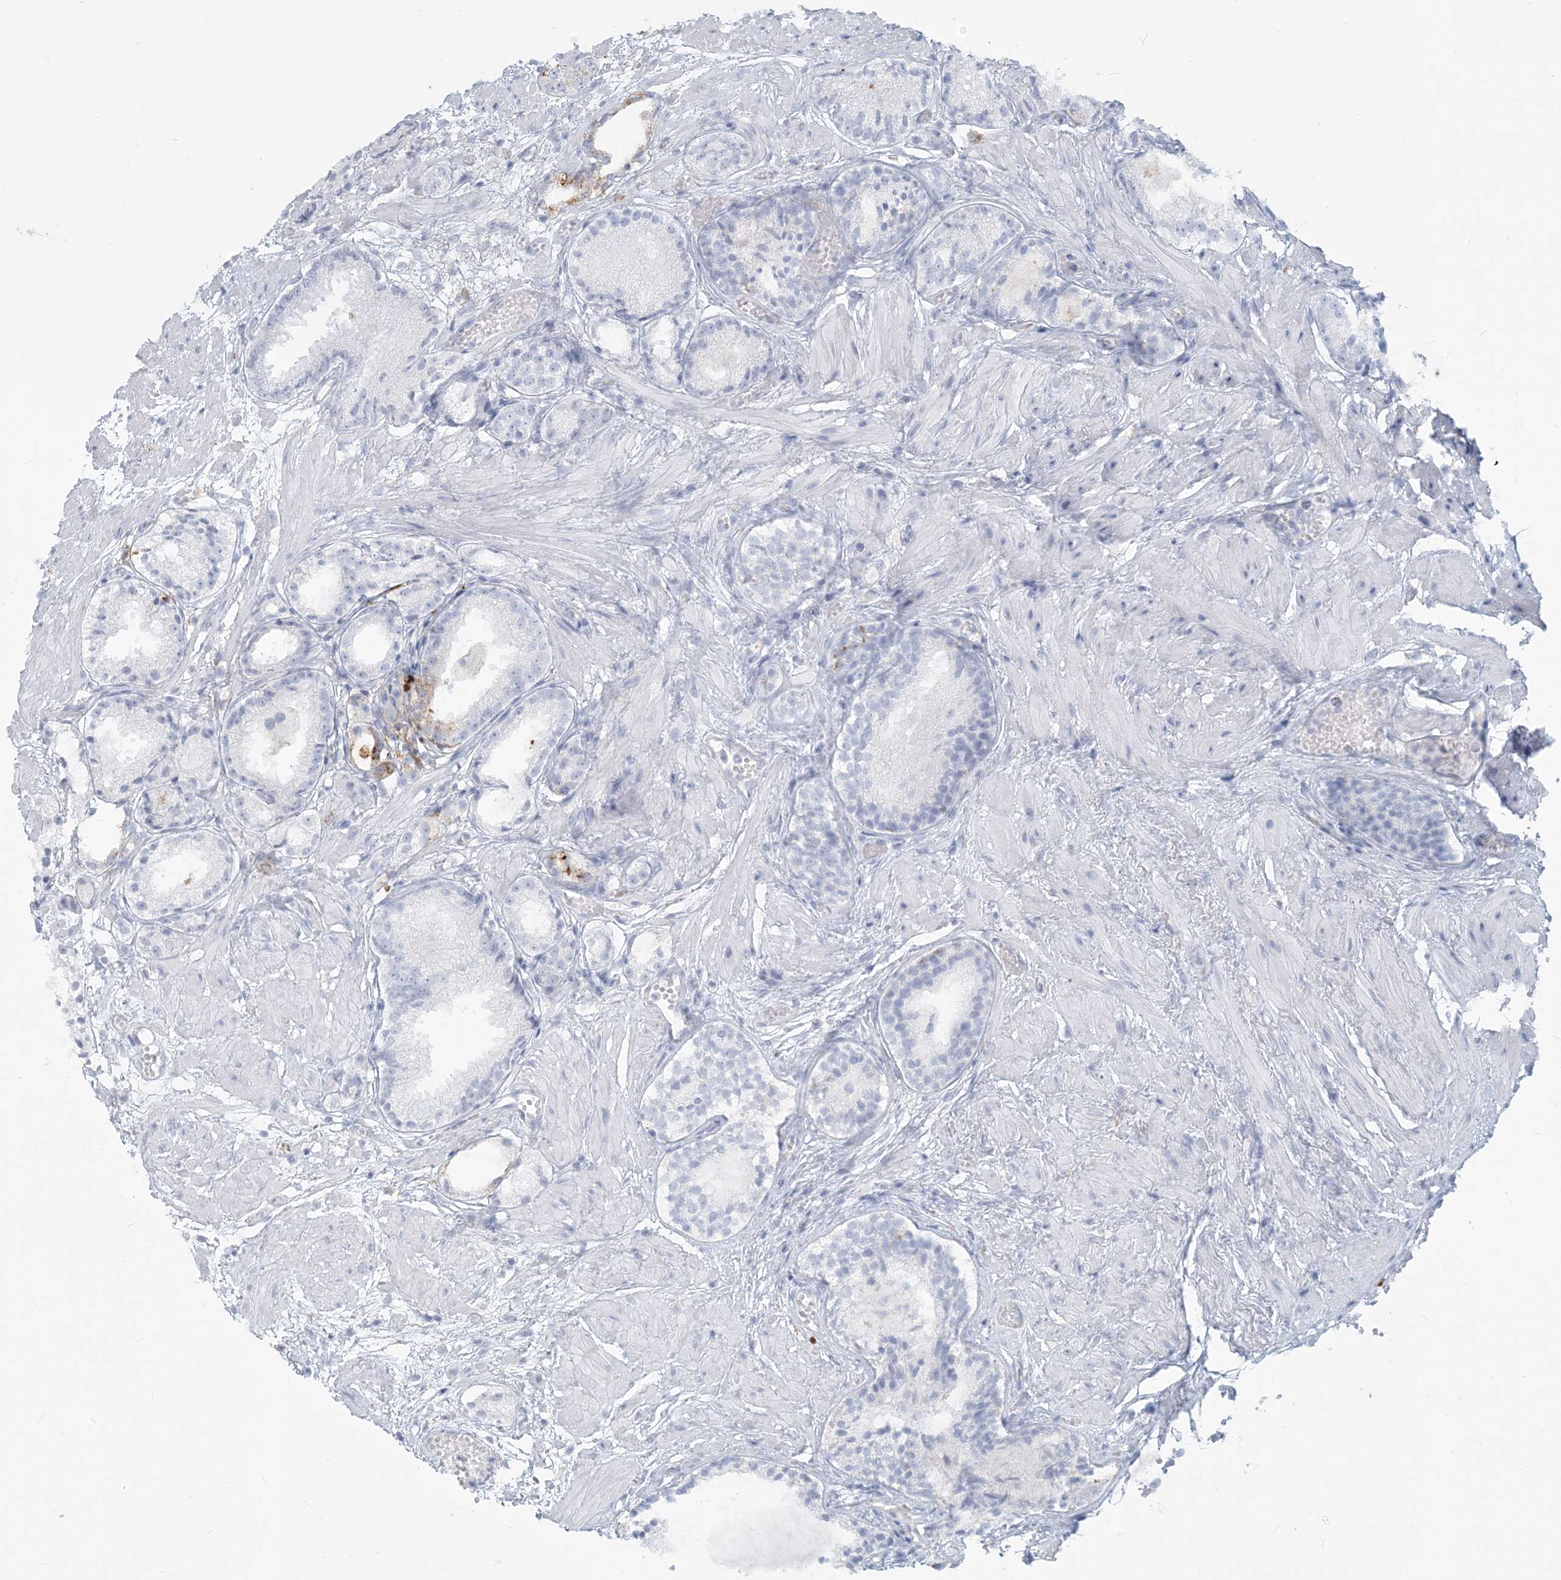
{"staining": {"intensity": "negative", "quantity": "none", "location": "none"}, "tissue": "prostate cancer", "cell_type": "Tumor cells", "image_type": "cancer", "snomed": [{"axis": "morphology", "description": "Adenocarcinoma, Low grade"}, {"axis": "topography", "description": "Prostate"}], "caption": "A micrograph of human prostate cancer (adenocarcinoma (low-grade)) is negative for staining in tumor cells.", "gene": "HLA-DRB1", "patient": {"sex": "male", "age": 88}}